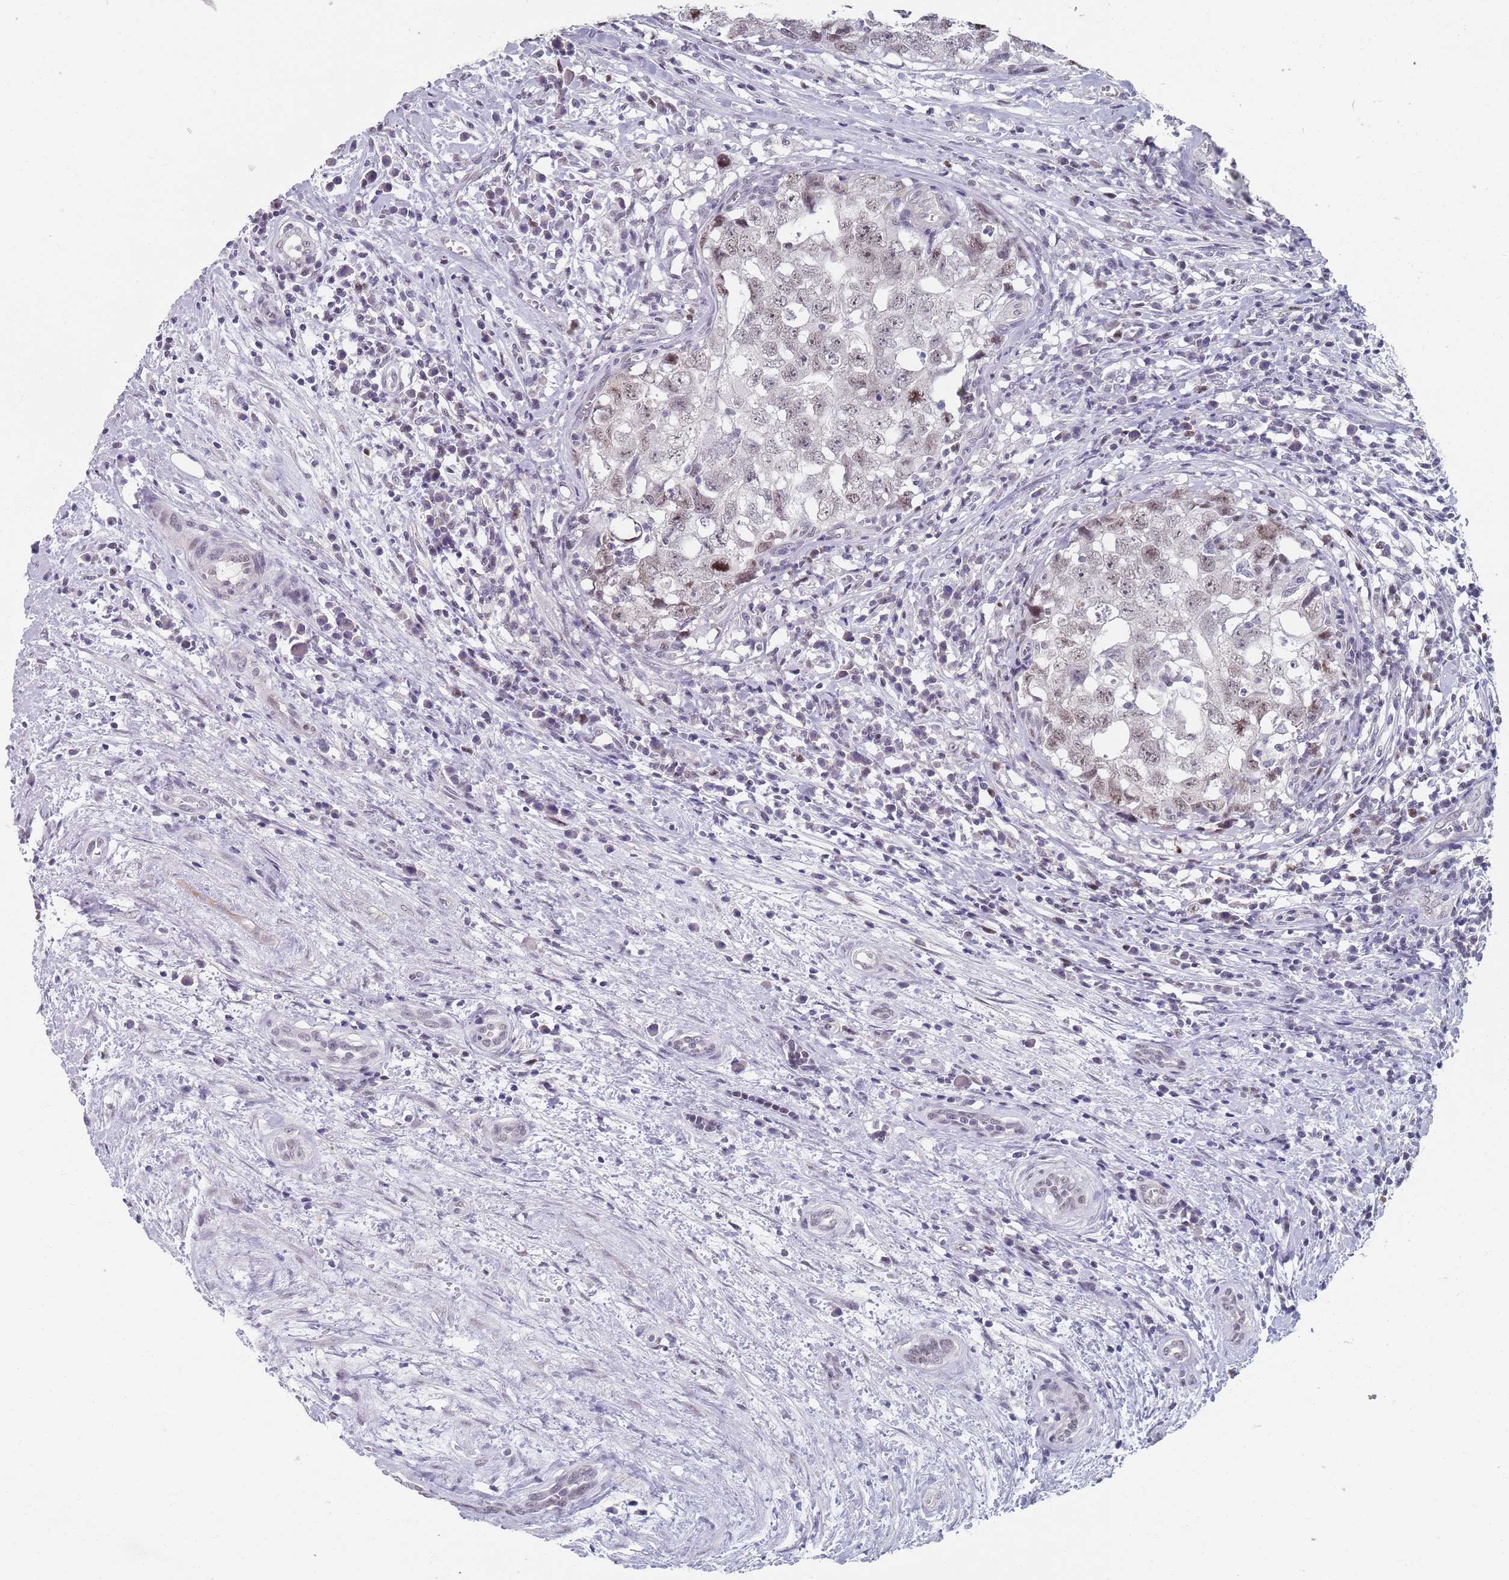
{"staining": {"intensity": "moderate", "quantity": "25%-75%", "location": "nuclear"}, "tissue": "testis cancer", "cell_type": "Tumor cells", "image_type": "cancer", "snomed": [{"axis": "morphology", "description": "Seminoma, NOS"}, {"axis": "morphology", "description": "Carcinoma, Embryonal, NOS"}, {"axis": "topography", "description": "Testis"}], "caption": "A histopathology image showing moderate nuclear staining in about 25%-75% of tumor cells in testis cancer (seminoma), as visualized by brown immunohistochemical staining.", "gene": "SAMD1", "patient": {"sex": "male", "age": 29}}